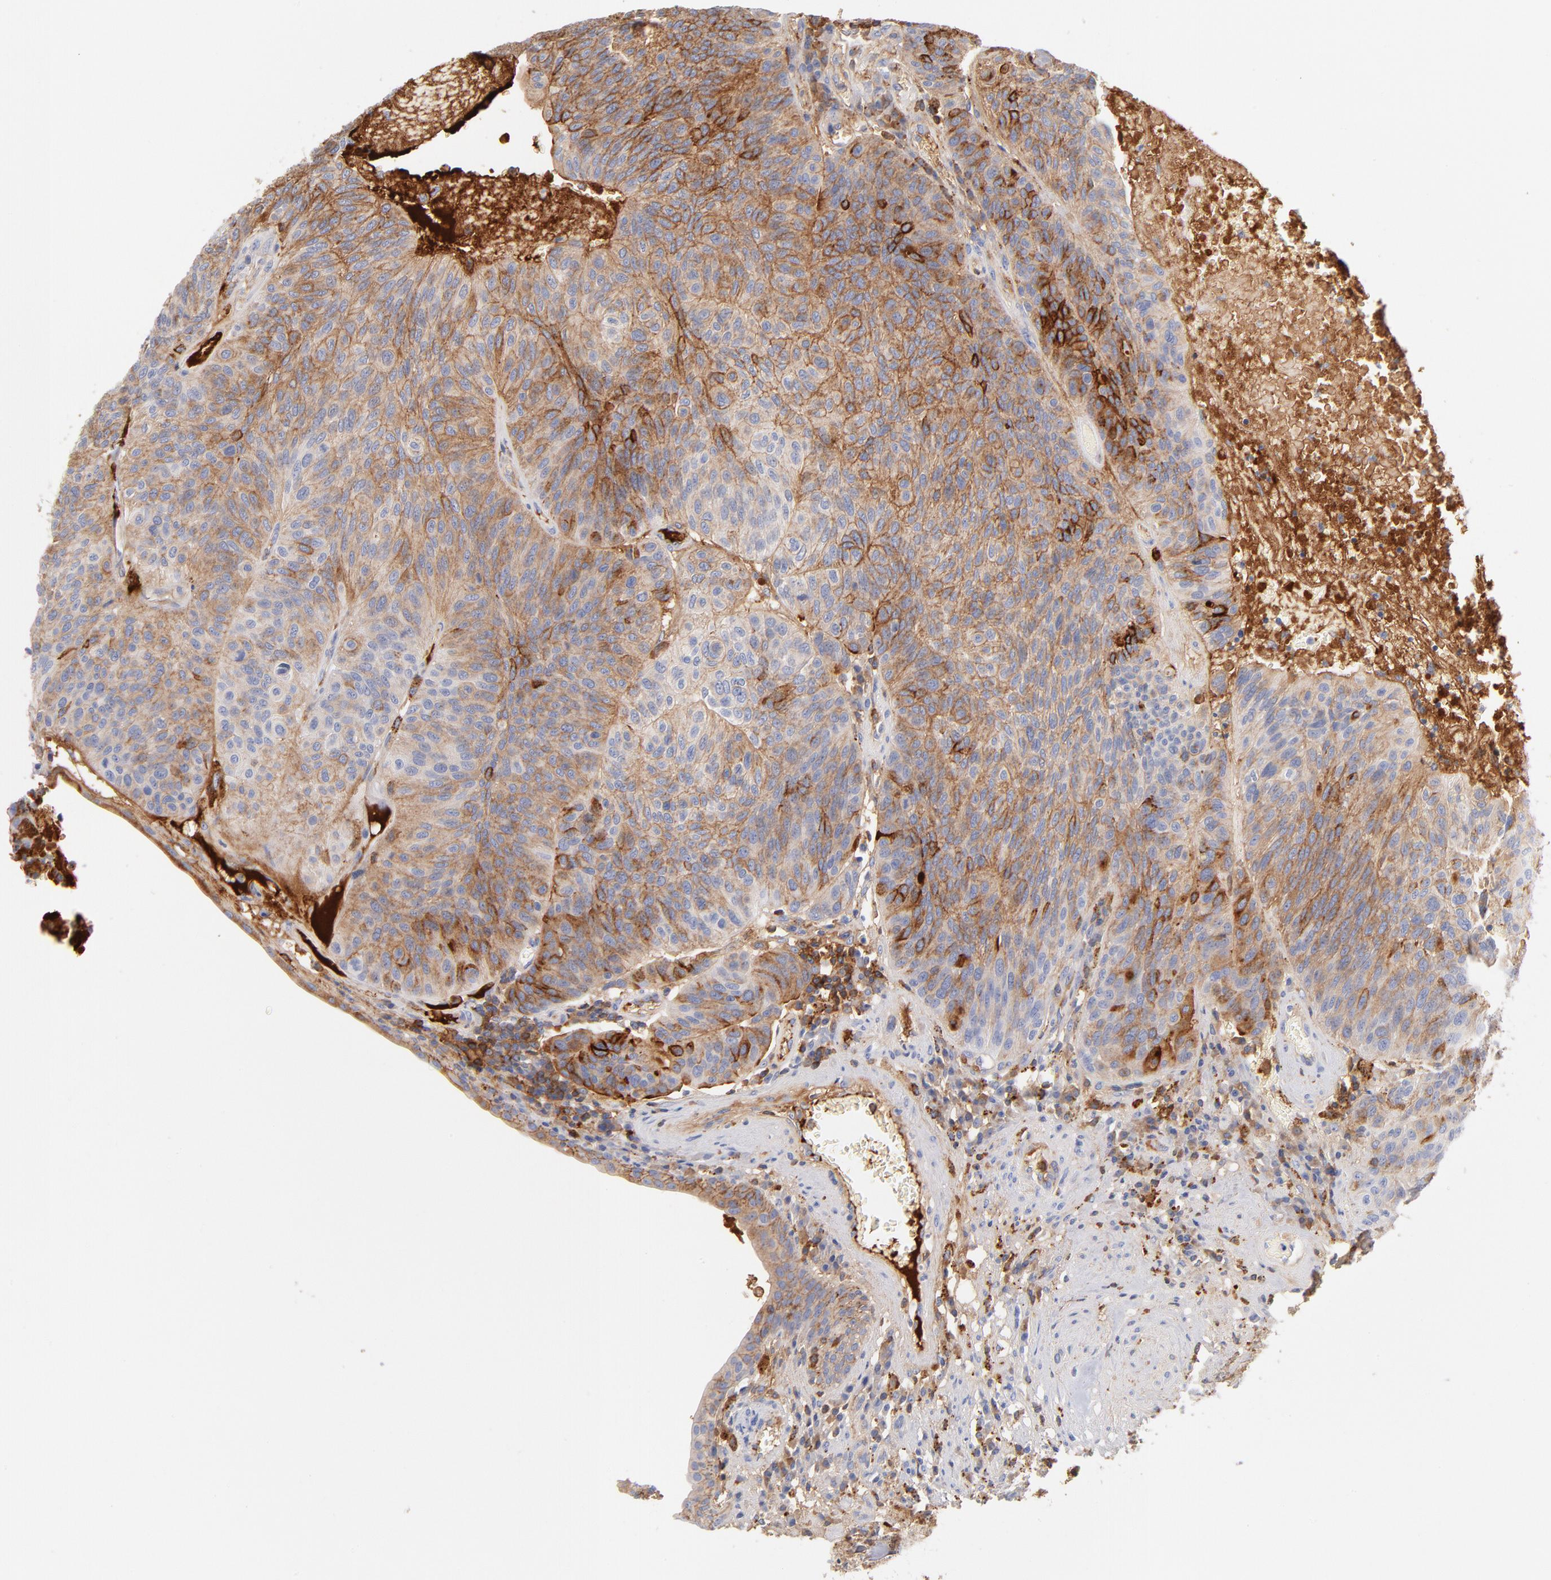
{"staining": {"intensity": "moderate", "quantity": "<25%", "location": "cytoplasmic/membranous"}, "tissue": "urothelial cancer", "cell_type": "Tumor cells", "image_type": "cancer", "snomed": [{"axis": "morphology", "description": "Urothelial carcinoma, High grade"}, {"axis": "topography", "description": "Urinary bladder"}], "caption": "Approximately <25% of tumor cells in urothelial cancer display moderate cytoplasmic/membranous protein positivity as visualized by brown immunohistochemical staining.", "gene": "C3", "patient": {"sex": "male", "age": 66}}